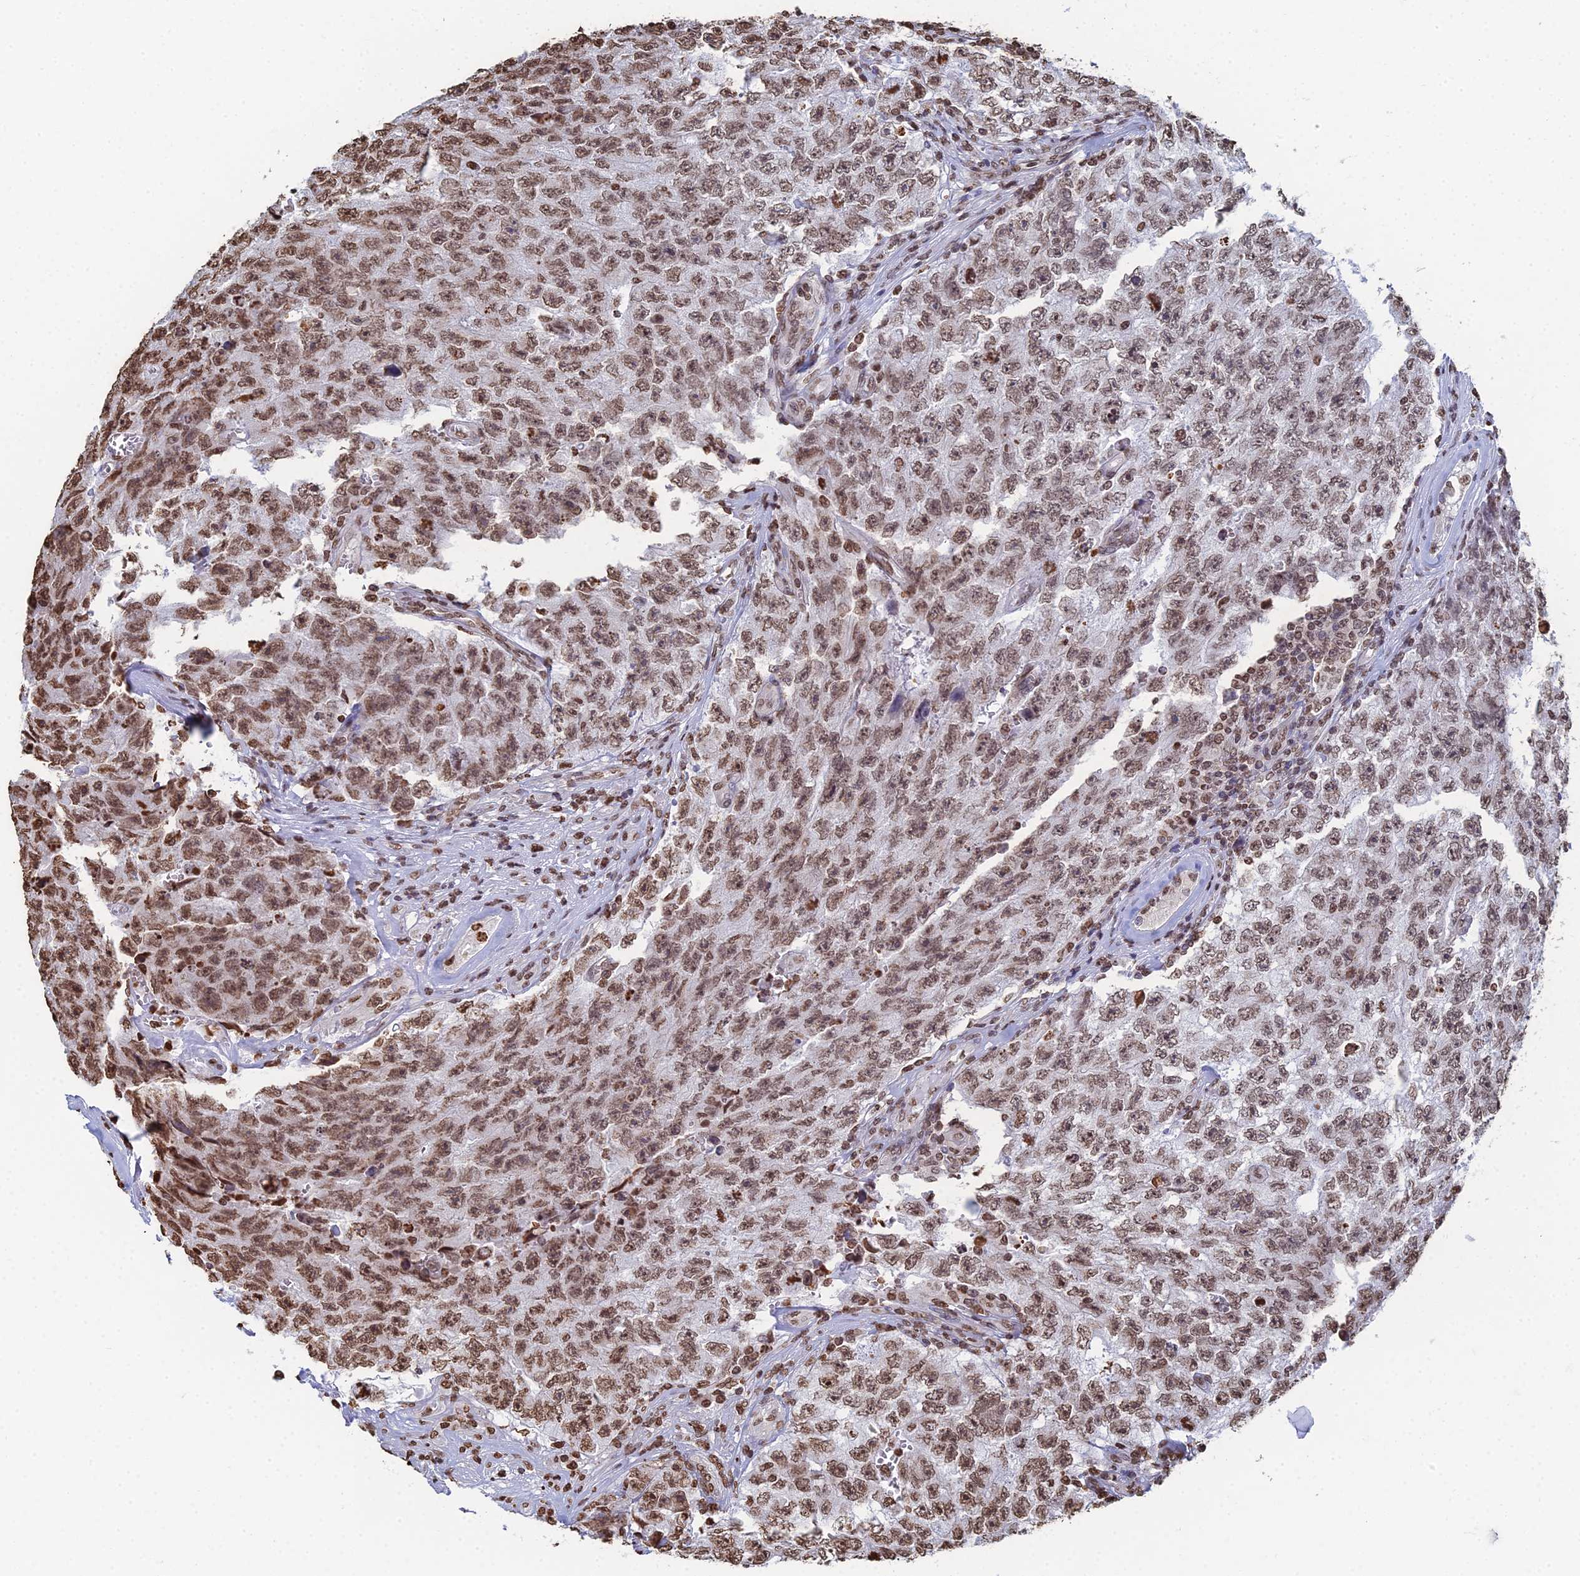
{"staining": {"intensity": "moderate", "quantity": ">75%", "location": "nuclear"}, "tissue": "testis cancer", "cell_type": "Tumor cells", "image_type": "cancer", "snomed": [{"axis": "morphology", "description": "Carcinoma, Embryonal, NOS"}, {"axis": "topography", "description": "Testis"}], "caption": "A brown stain labels moderate nuclear expression of a protein in embryonal carcinoma (testis) tumor cells.", "gene": "GBP3", "patient": {"sex": "male", "age": 17}}